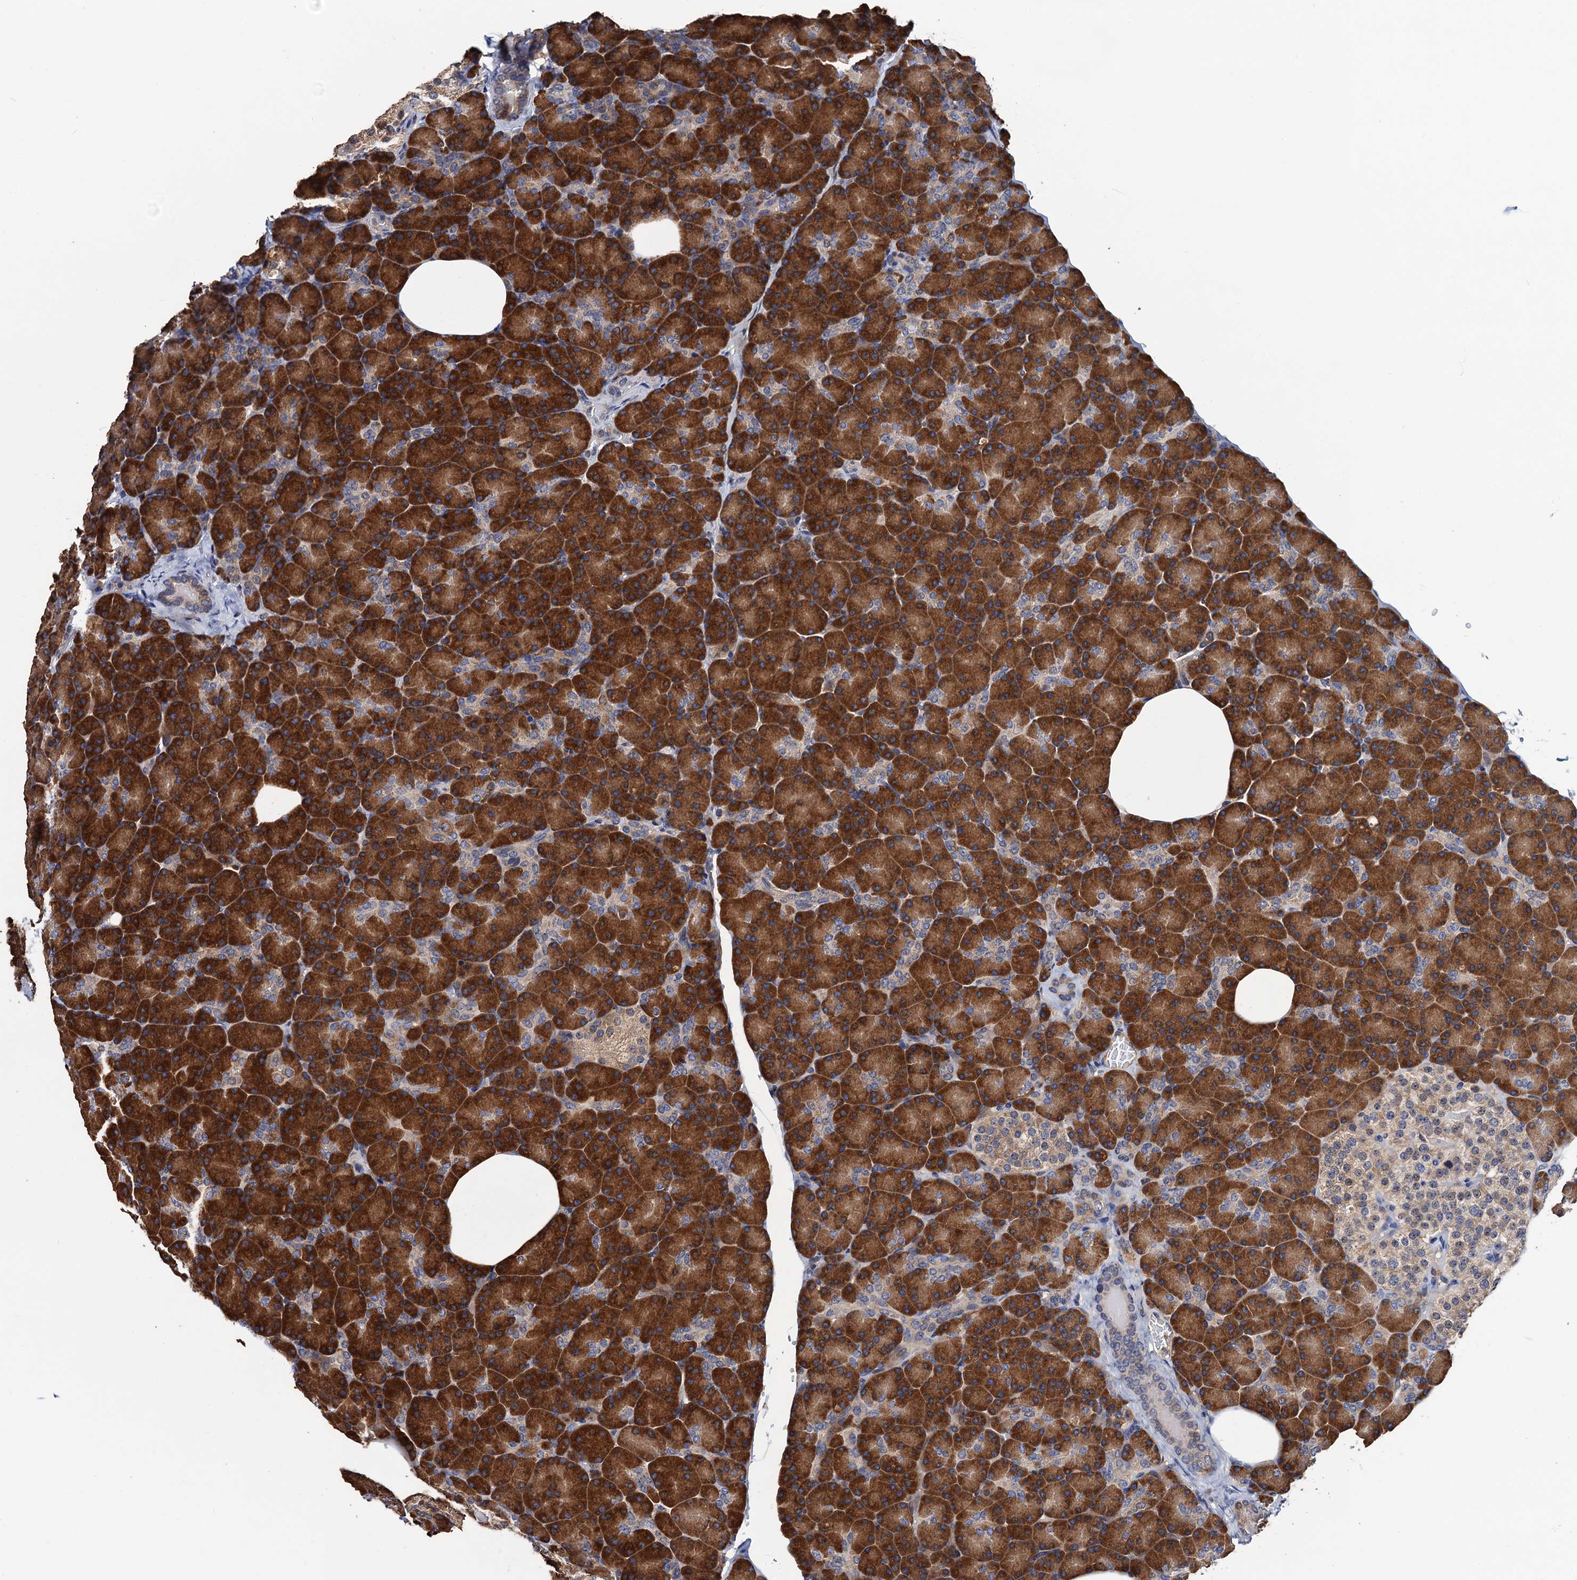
{"staining": {"intensity": "strong", "quantity": ">75%", "location": "cytoplasmic/membranous"}, "tissue": "pancreas", "cell_type": "Exocrine glandular cells", "image_type": "normal", "snomed": [{"axis": "morphology", "description": "Normal tissue, NOS"}, {"axis": "topography", "description": "Pancreas"}], "caption": "Immunohistochemical staining of normal human pancreas demonstrates high levels of strong cytoplasmic/membranous expression in about >75% of exocrine glandular cells.", "gene": "RGS11", "patient": {"sex": "female", "age": 43}}